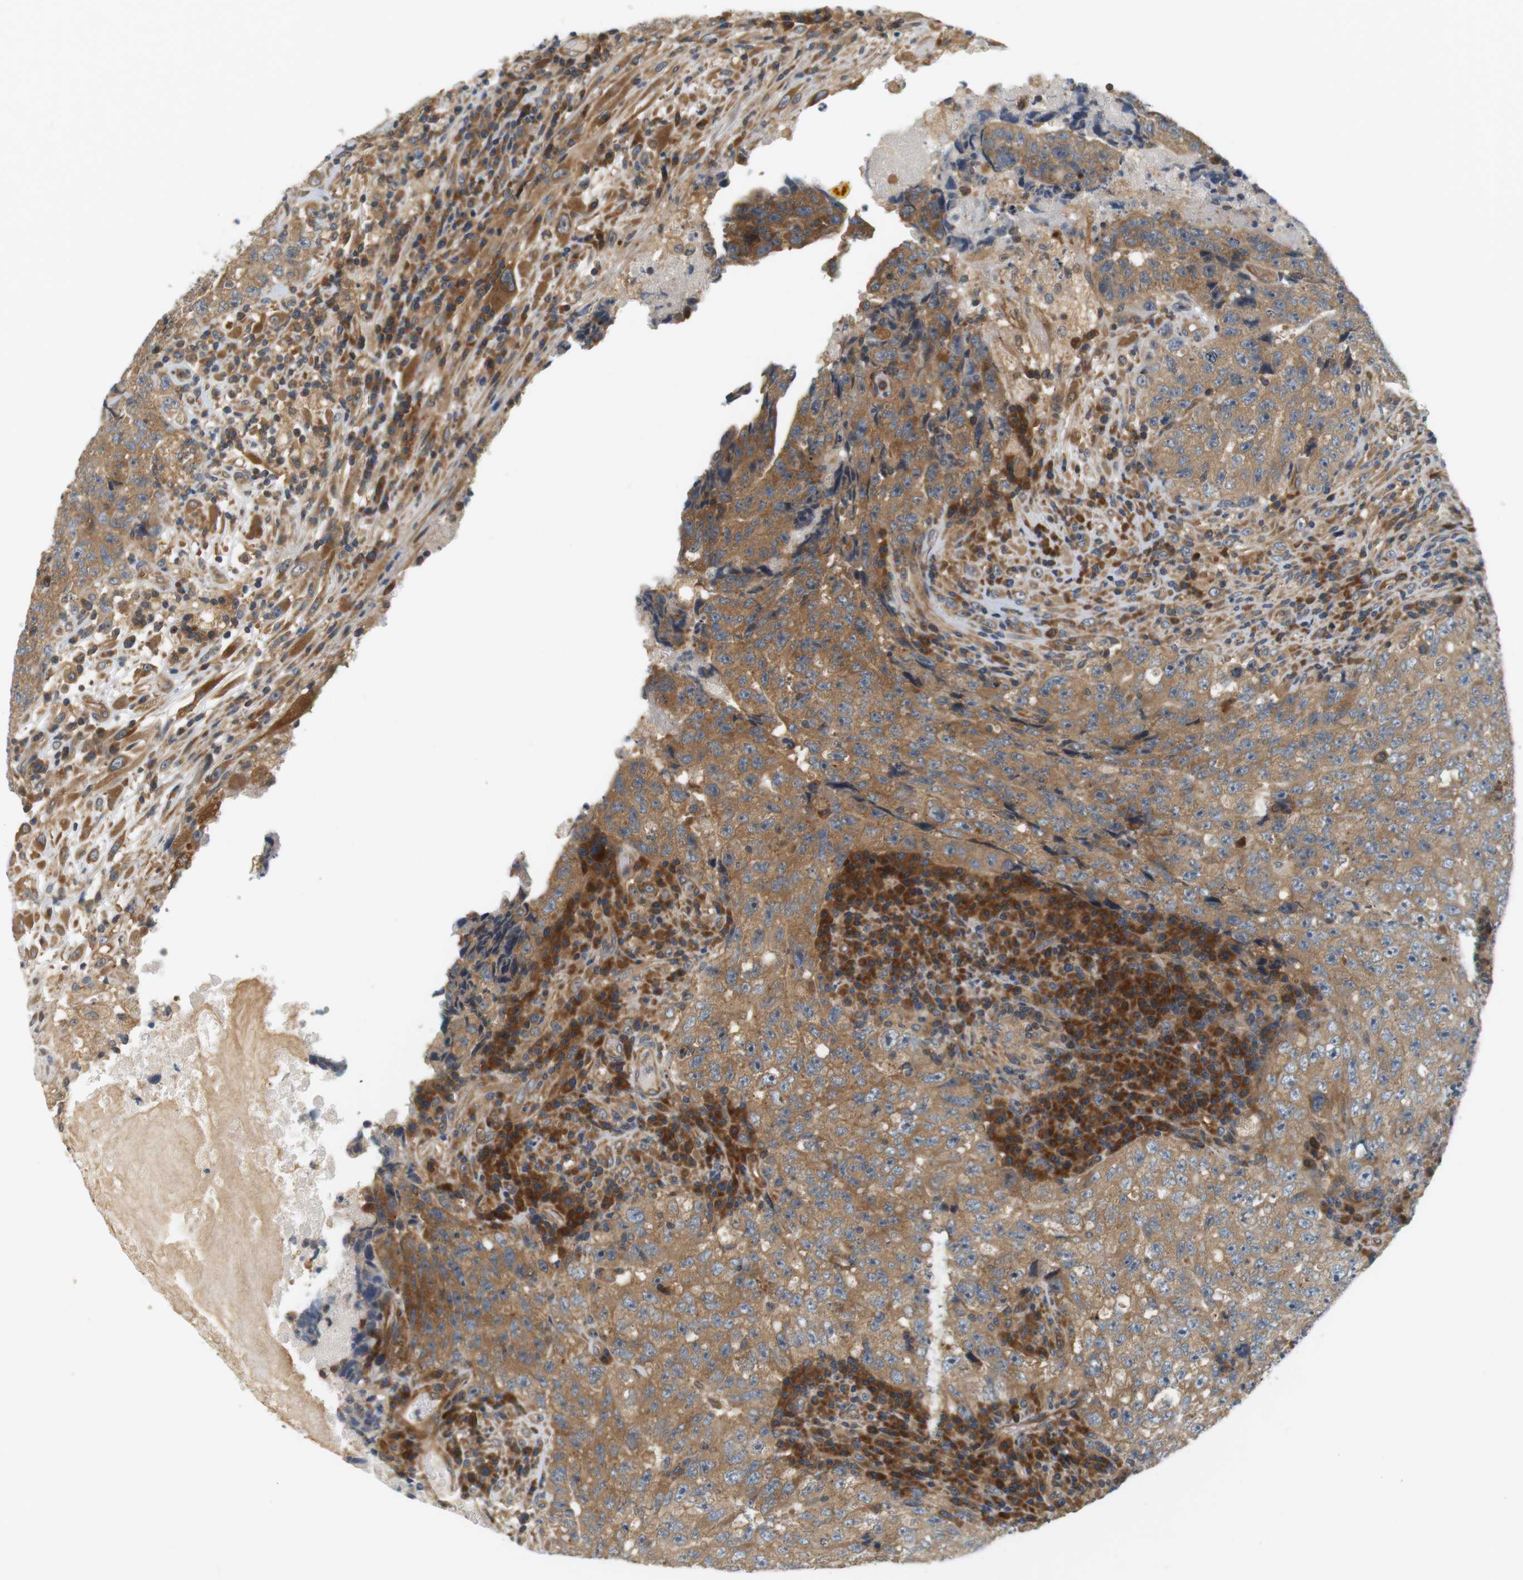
{"staining": {"intensity": "moderate", "quantity": ">75%", "location": "cytoplasmic/membranous"}, "tissue": "testis cancer", "cell_type": "Tumor cells", "image_type": "cancer", "snomed": [{"axis": "morphology", "description": "Necrosis, NOS"}, {"axis": "morphology", "description": "Carcinoma, Embryonal, NOS"}, {"axis": "topography", "description": "Testis"}], "caption": "Immunohistochemistry image of human testis embryonal carcinoma stained for a protein (brown), which reveals medium levels of moderate cytoplasmic/membranous positivity in approximately >75% of tumor cells.", "gene": "SH3GLB1", "patient": {"sex": "male", "age": 19}}